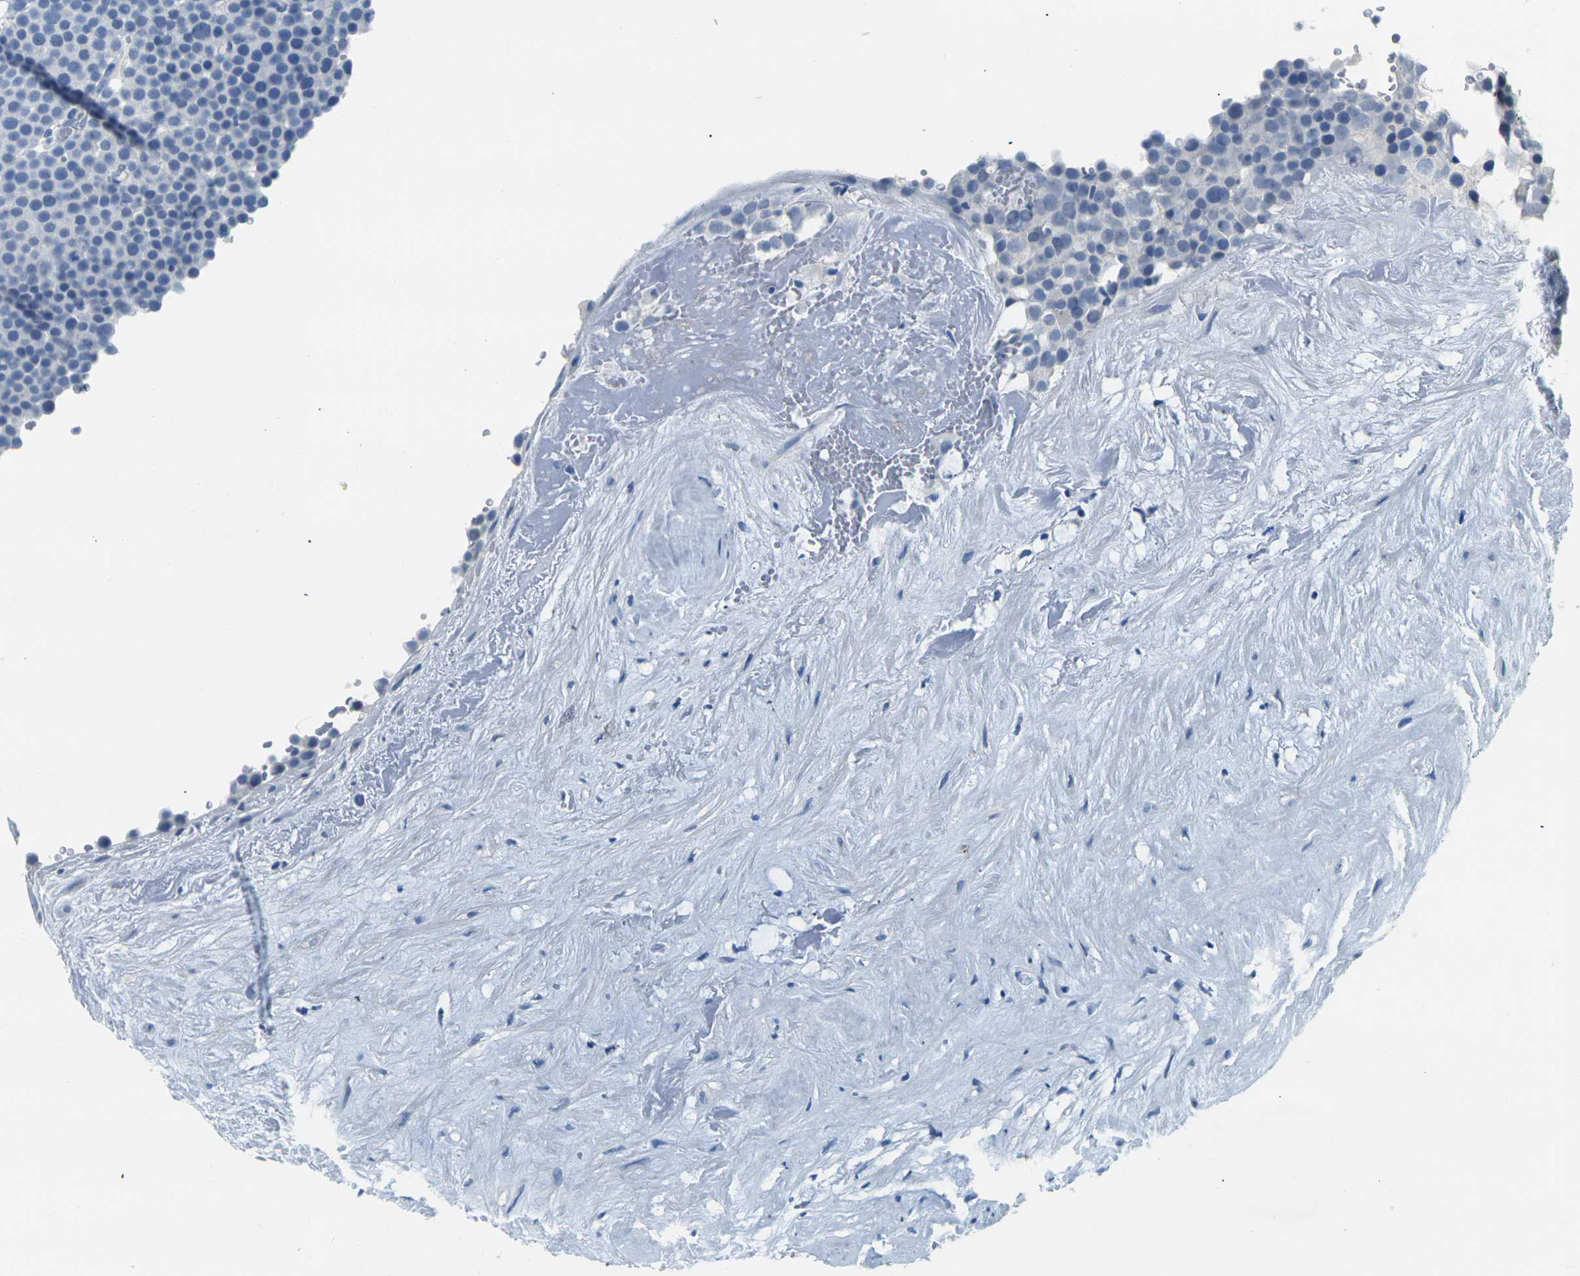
{"staining": {"intensity": "negative", "quantity": "none", "location": "none"}, "tissue": "testis cancer", "cell_type": "Tumor cells", "image_type": "cancer", "snomed": [{"axis": "morphology", "description": "Seminoma, NOS"}, {"axis": "topography", "description": "Testis"}], "caption": "A high-resolution image shows IHC staining of testis cancer (seminoma), which reveals no significant positivity in tumor cells.", "gene": "CLDN7", "patient": {"sex": "male", "age": 71}}